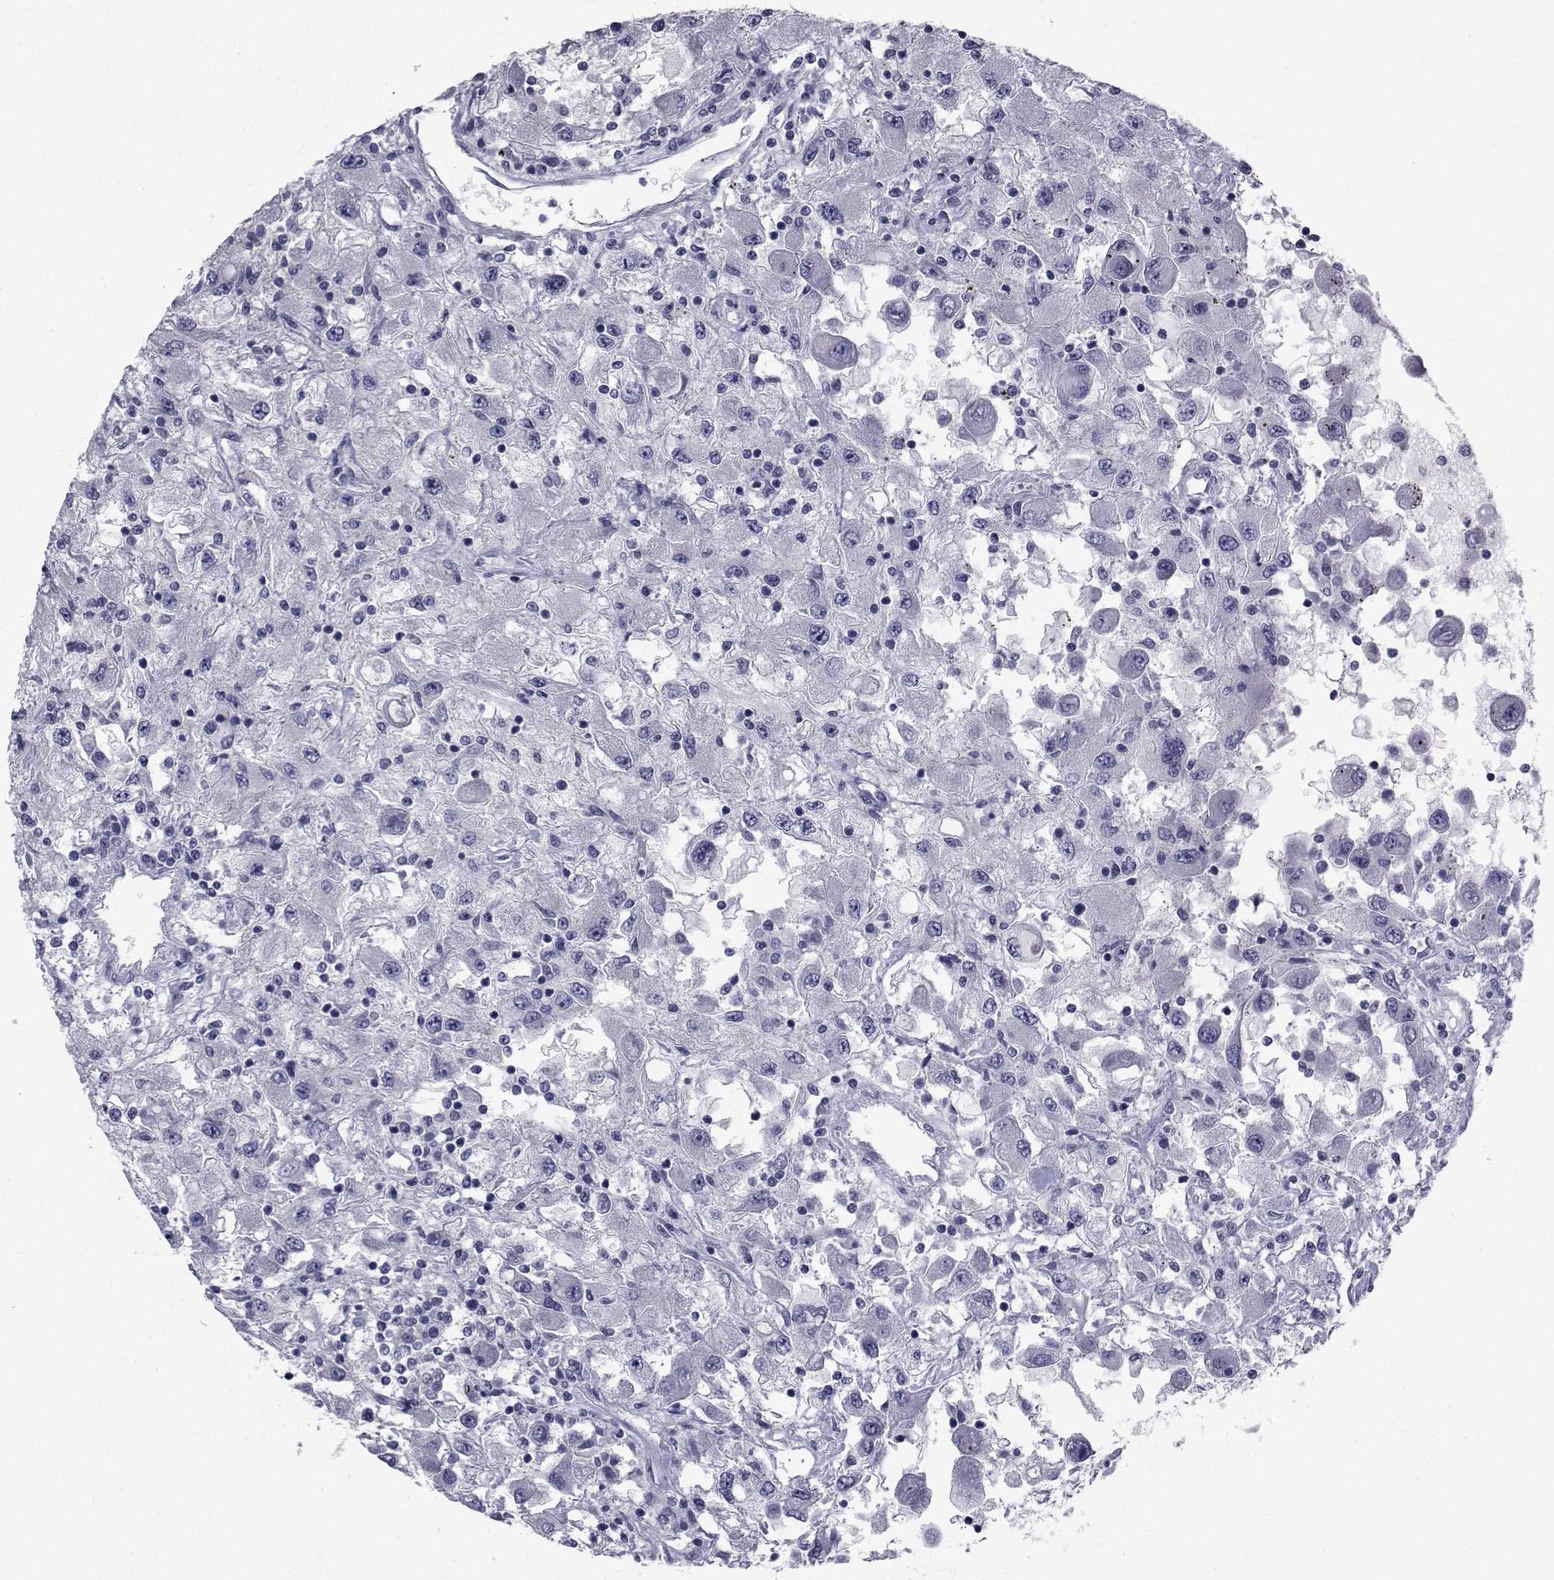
{"staining": {"intensity": "negative", "quantity": "none", "location": "none"}, "tissue": "renal cancer", "cell_type": "Tumor cells", "image_type": "cancer", "snomed": [{"axis": "morphology", "description": "Adenocarcinoma, NOS"}, {"axis": "topography", "description": "Kidney"}], "caption": "This histopathology image is of renal cancer (adenocarcinoma) stained with immunohistochemistry (IHC) to label a protein in brown with the nuclei are counter-stained blue. There is no staining in tumor cells. (Brightfield microscopy of DAB immunohistochemistry at high magnification).", "gene": "CHRNA1", "patient": {"sex": "female", "age": 67}}